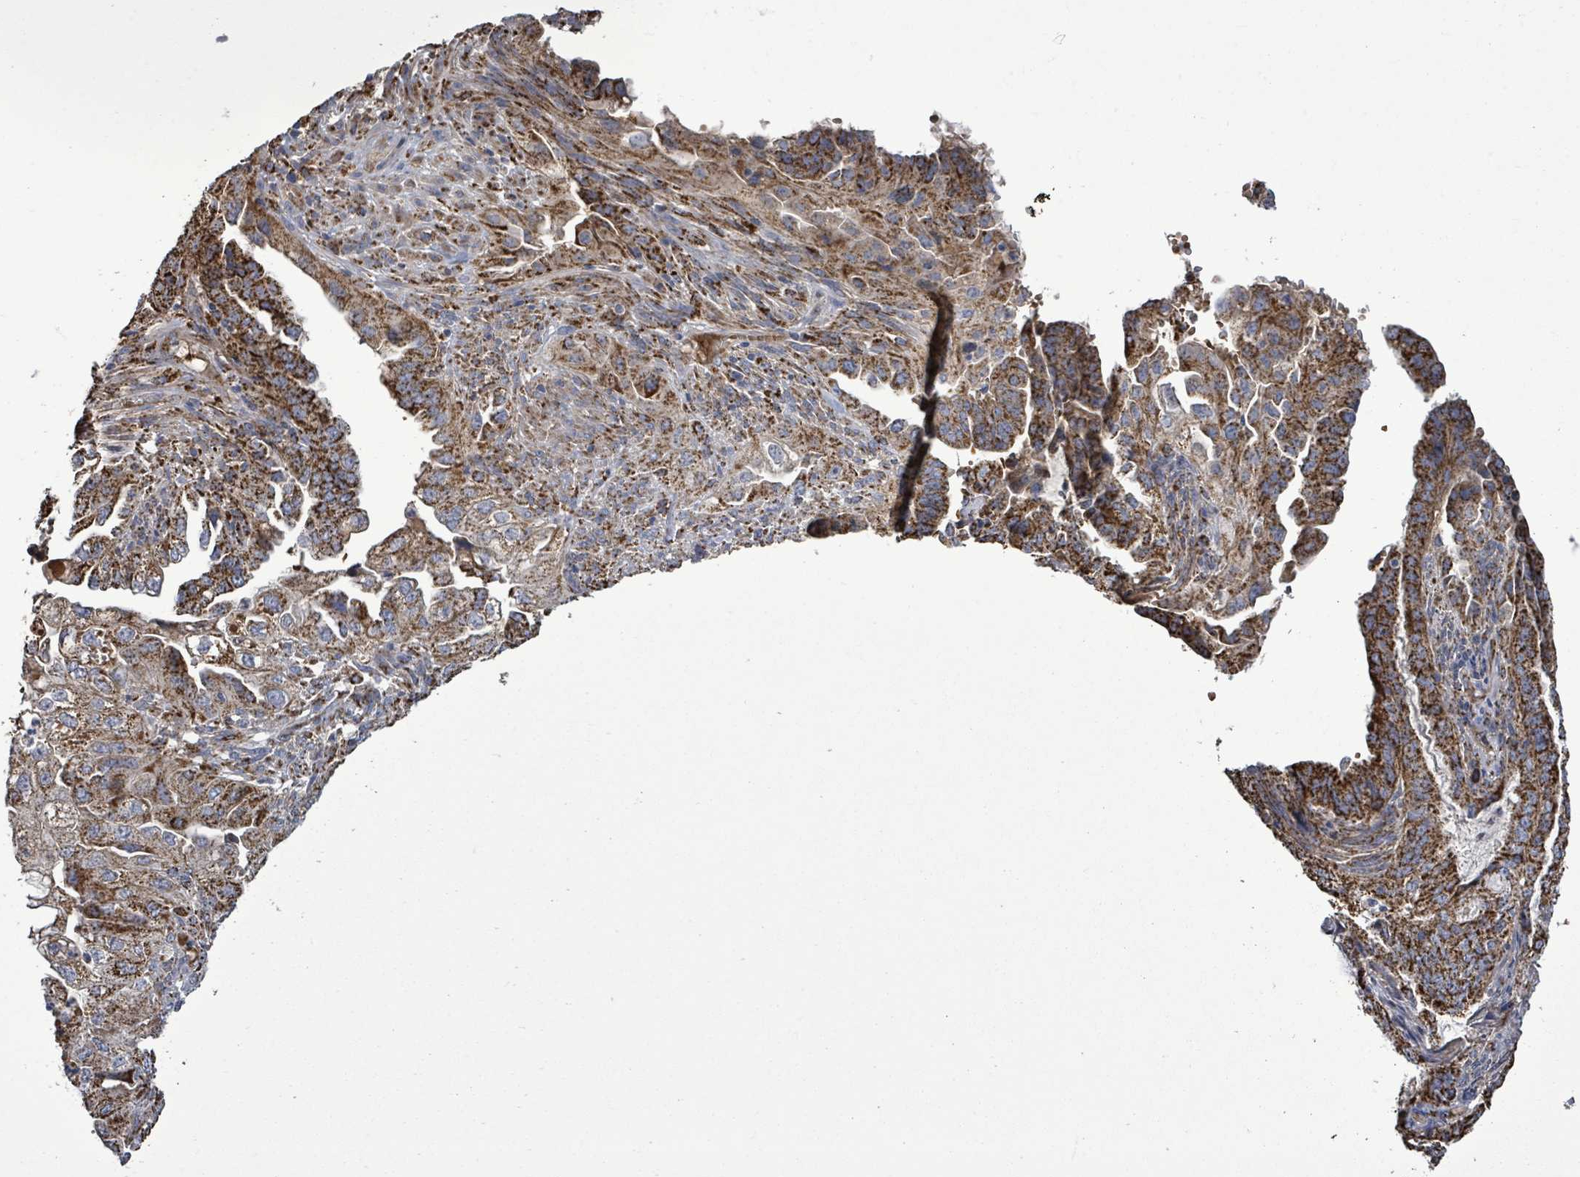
{"staining": {"intensity": "strong", "quantity": ">75%", "location": "cytoplasmic/membranous"}, "tissue": "endometrial cancer", "cell_type": "Tumor cells", "image_type": "cancer", "snomed": [{"axis": "morphology", "description": "Adenocarcinoma, NOS"}, {"axis": "topography", "description": "Endometrium"}], "caption": "The histopathology image demonstrates a brown stain indicating the presence of a protein in the cytoplasmic/membranous of tumor cells in adenocarcinoma (endometrial).", "gene": "MTMR12", "patient": {"sex": "female", "age": 51}}